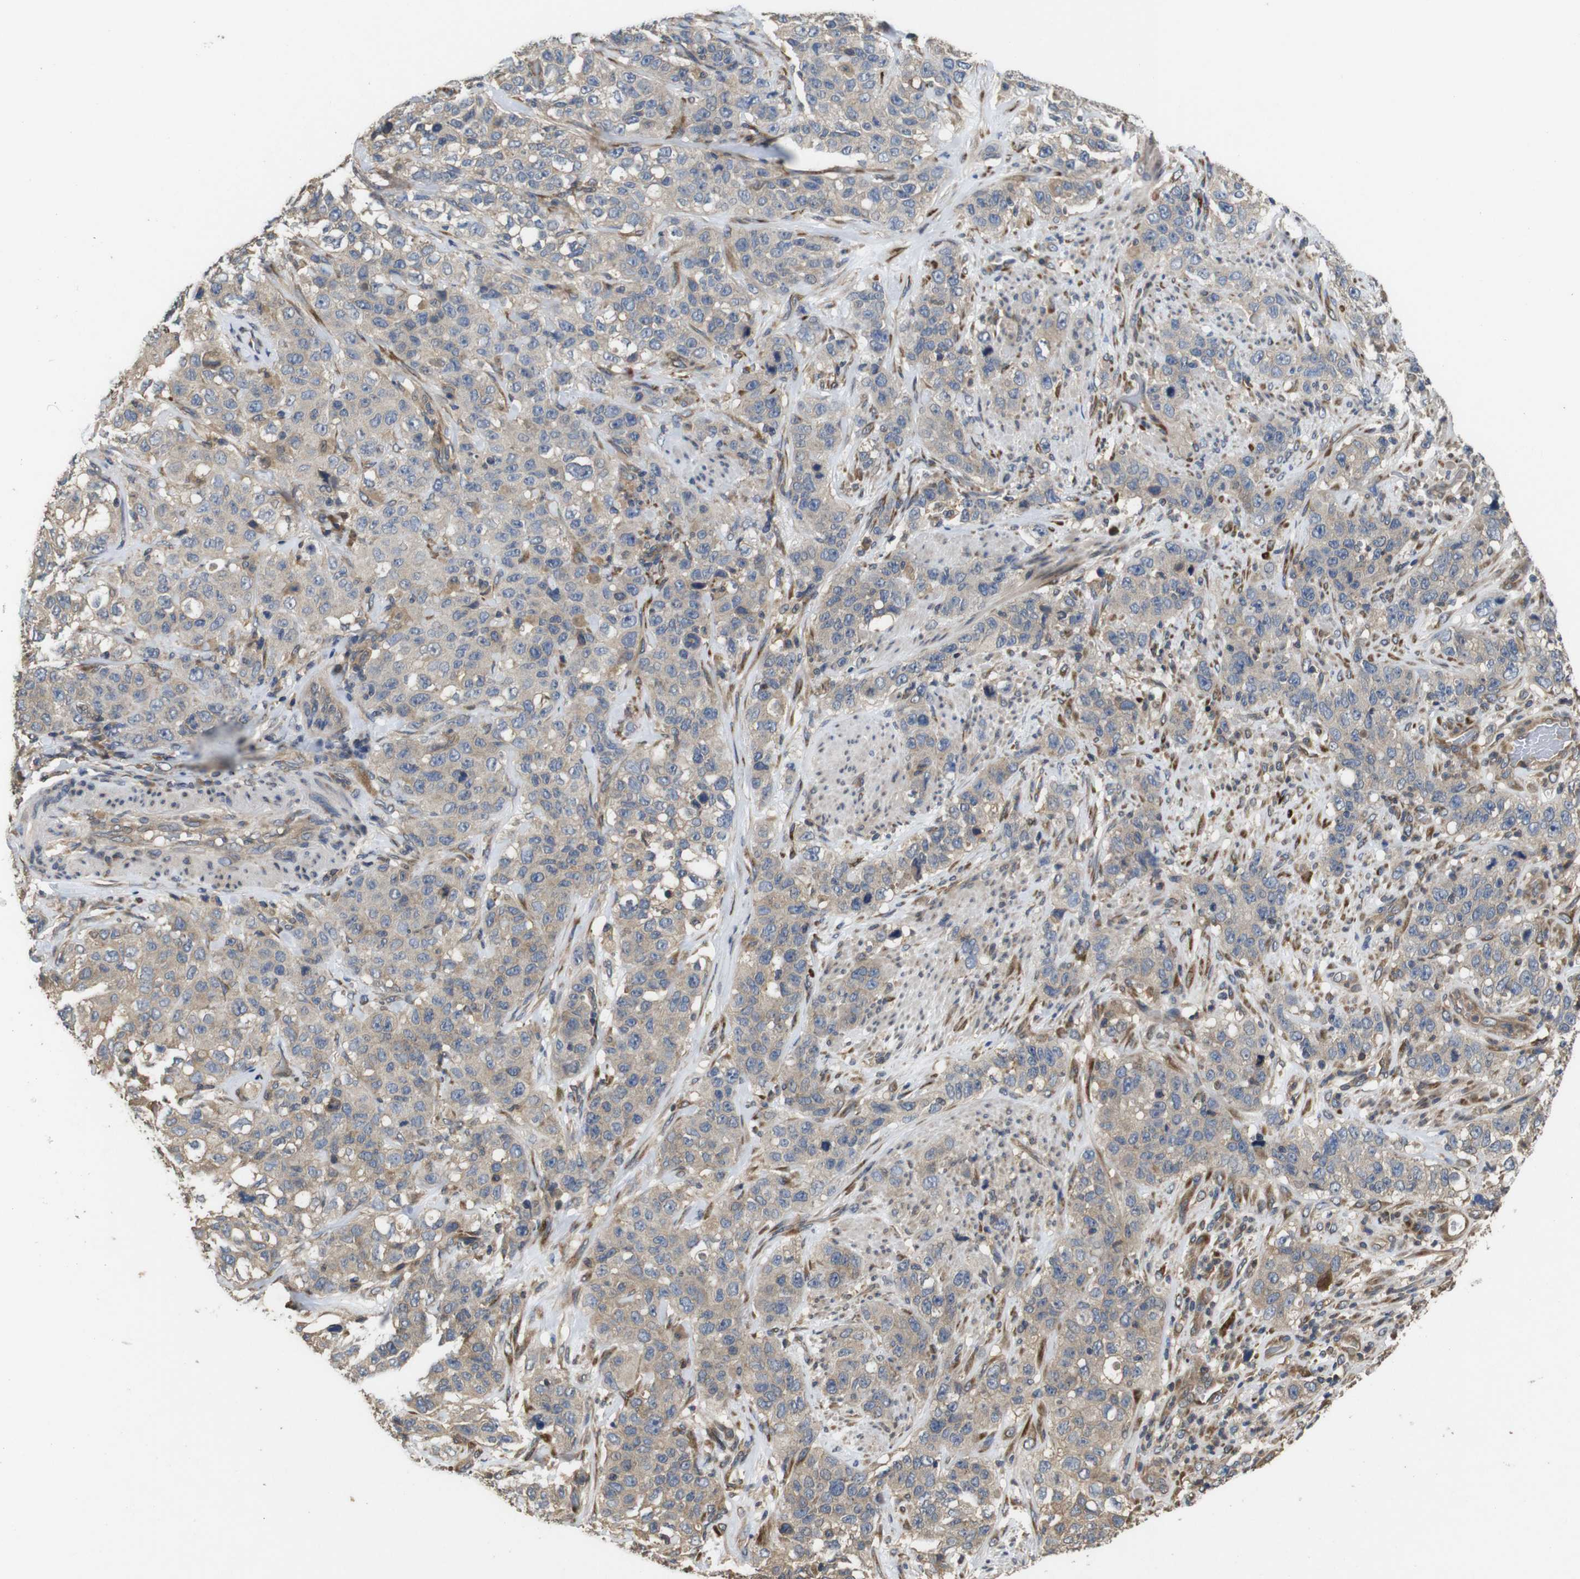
{"staining": {"intensity": "weak", "quantity": ">75%", "location": "cytoplasmic/membranous"}, "tissue": "stomach cancer", "cell_type": "Tumor cells", "image_type": "cancer", "snomed": [{"axis": "morphology", "description": "Adenocarcinoma, NOS"}, {"axis": "topography", "description": "Stomach"}], "caption": "Immunohistochemical staining of adenocarcinoma (stomach) reveals low levels of weak cytoplasmic/membranous expression in approximately >75% of tumor cells. (DAB = brown stain, brightfield microscopy at high magnification).", "gene": "ARHGAP24", "patient": {"sex": "male", "age": 48}}